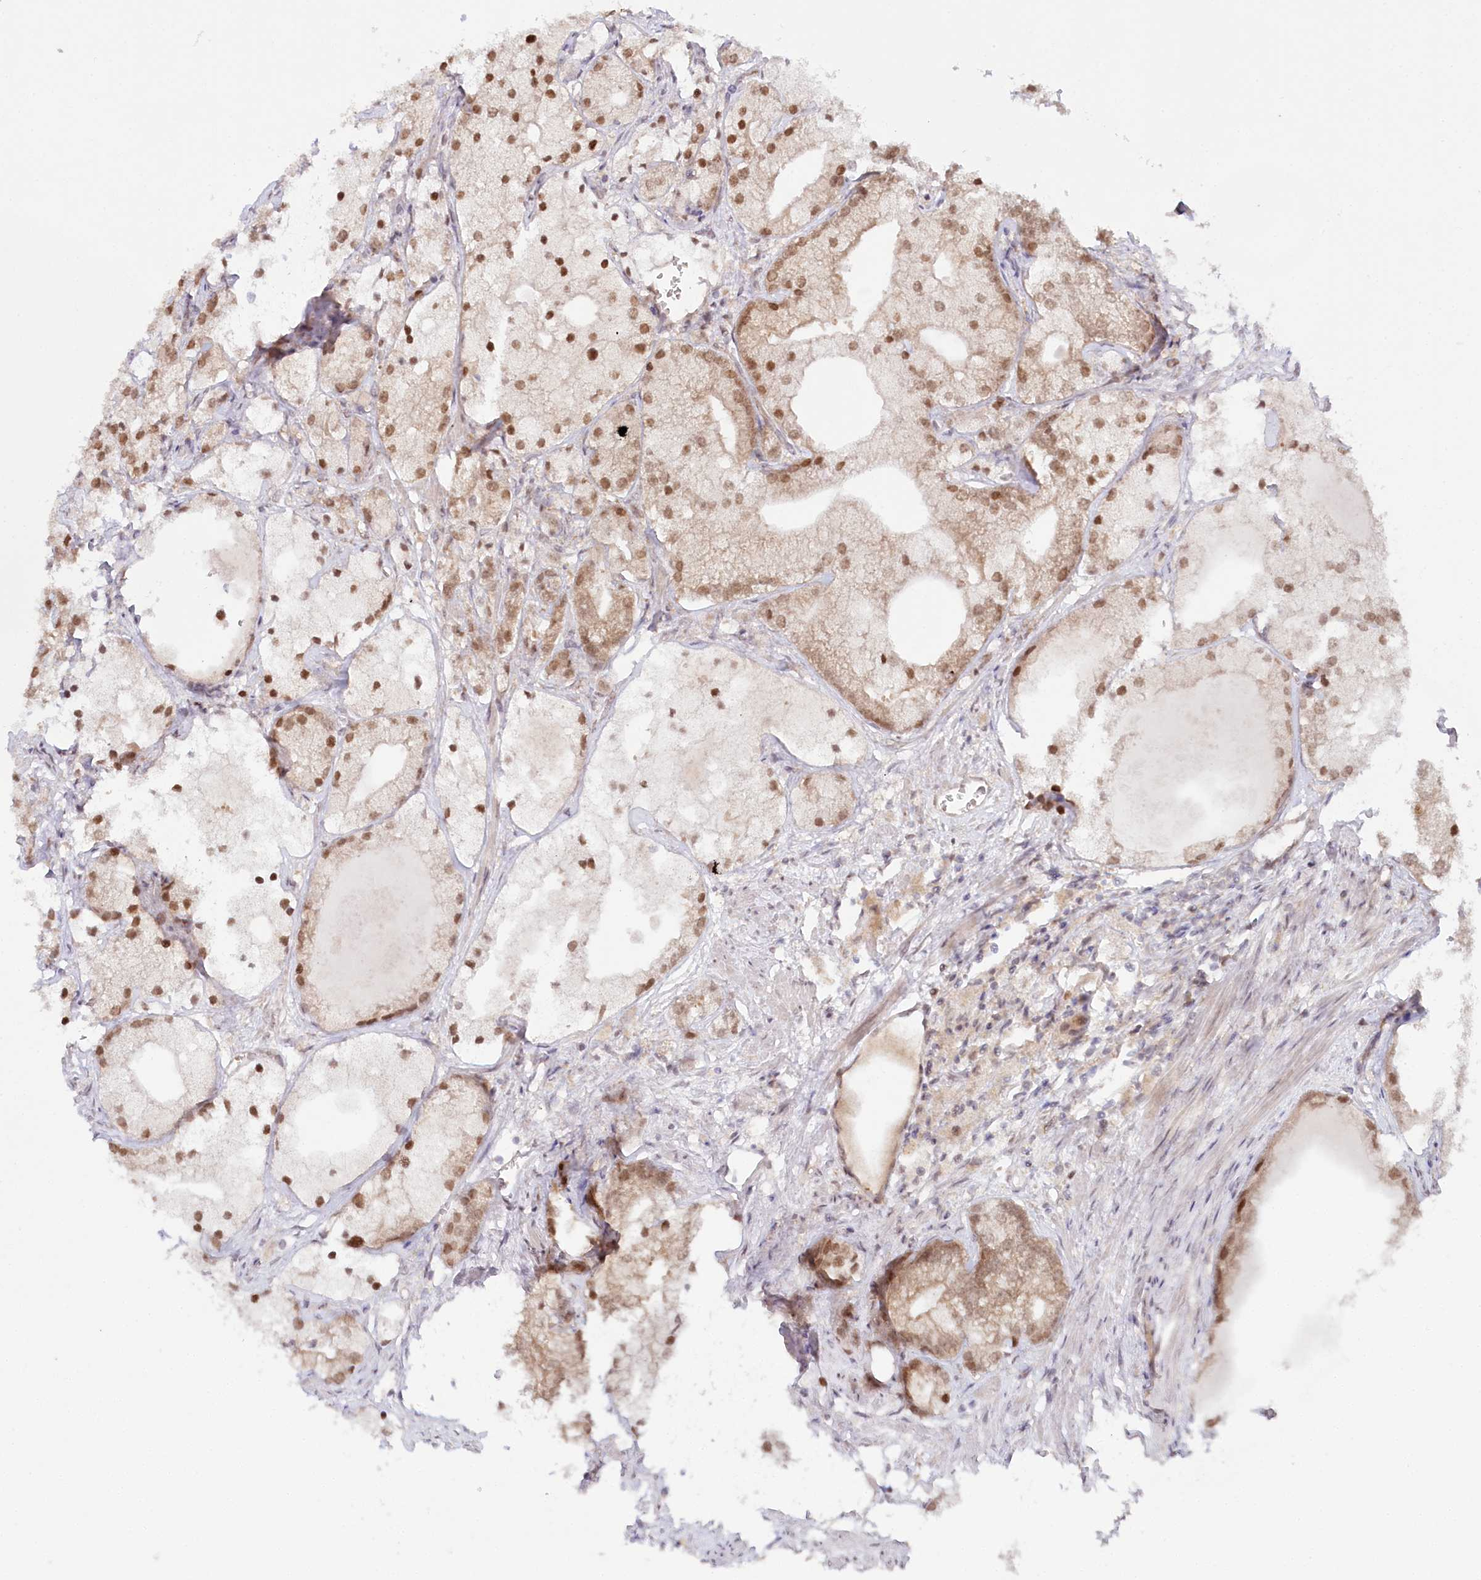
{"staining": {"intensity": "moderate", "quantity": ">75%", "location": "cytoplasmic/membranous,nuclear"}, "tissue": "prostate cancer", "cell_type": "Tumor cells", "image_type": "cancer", "snomed": [{"axis": "morphology", "description": "Adenocarcinoma, Low grade"}, {"axis": "topography", "description": "Prostate"}], "caption": "Prostate low-grade adenocarcinoma tissue displays moderate cytoplasmic/membranous and nuclear expression in about >75% of tumor cells, visualized by immunohistochemistry. The staining was performed using DAB (3,3'-diaminobenzidine), with brown indicating positive protein expression. Nuclei are stained blue with hematoxylin.", "gene": "CCDC65", "patient": {"sex": "male", "age": 69}}